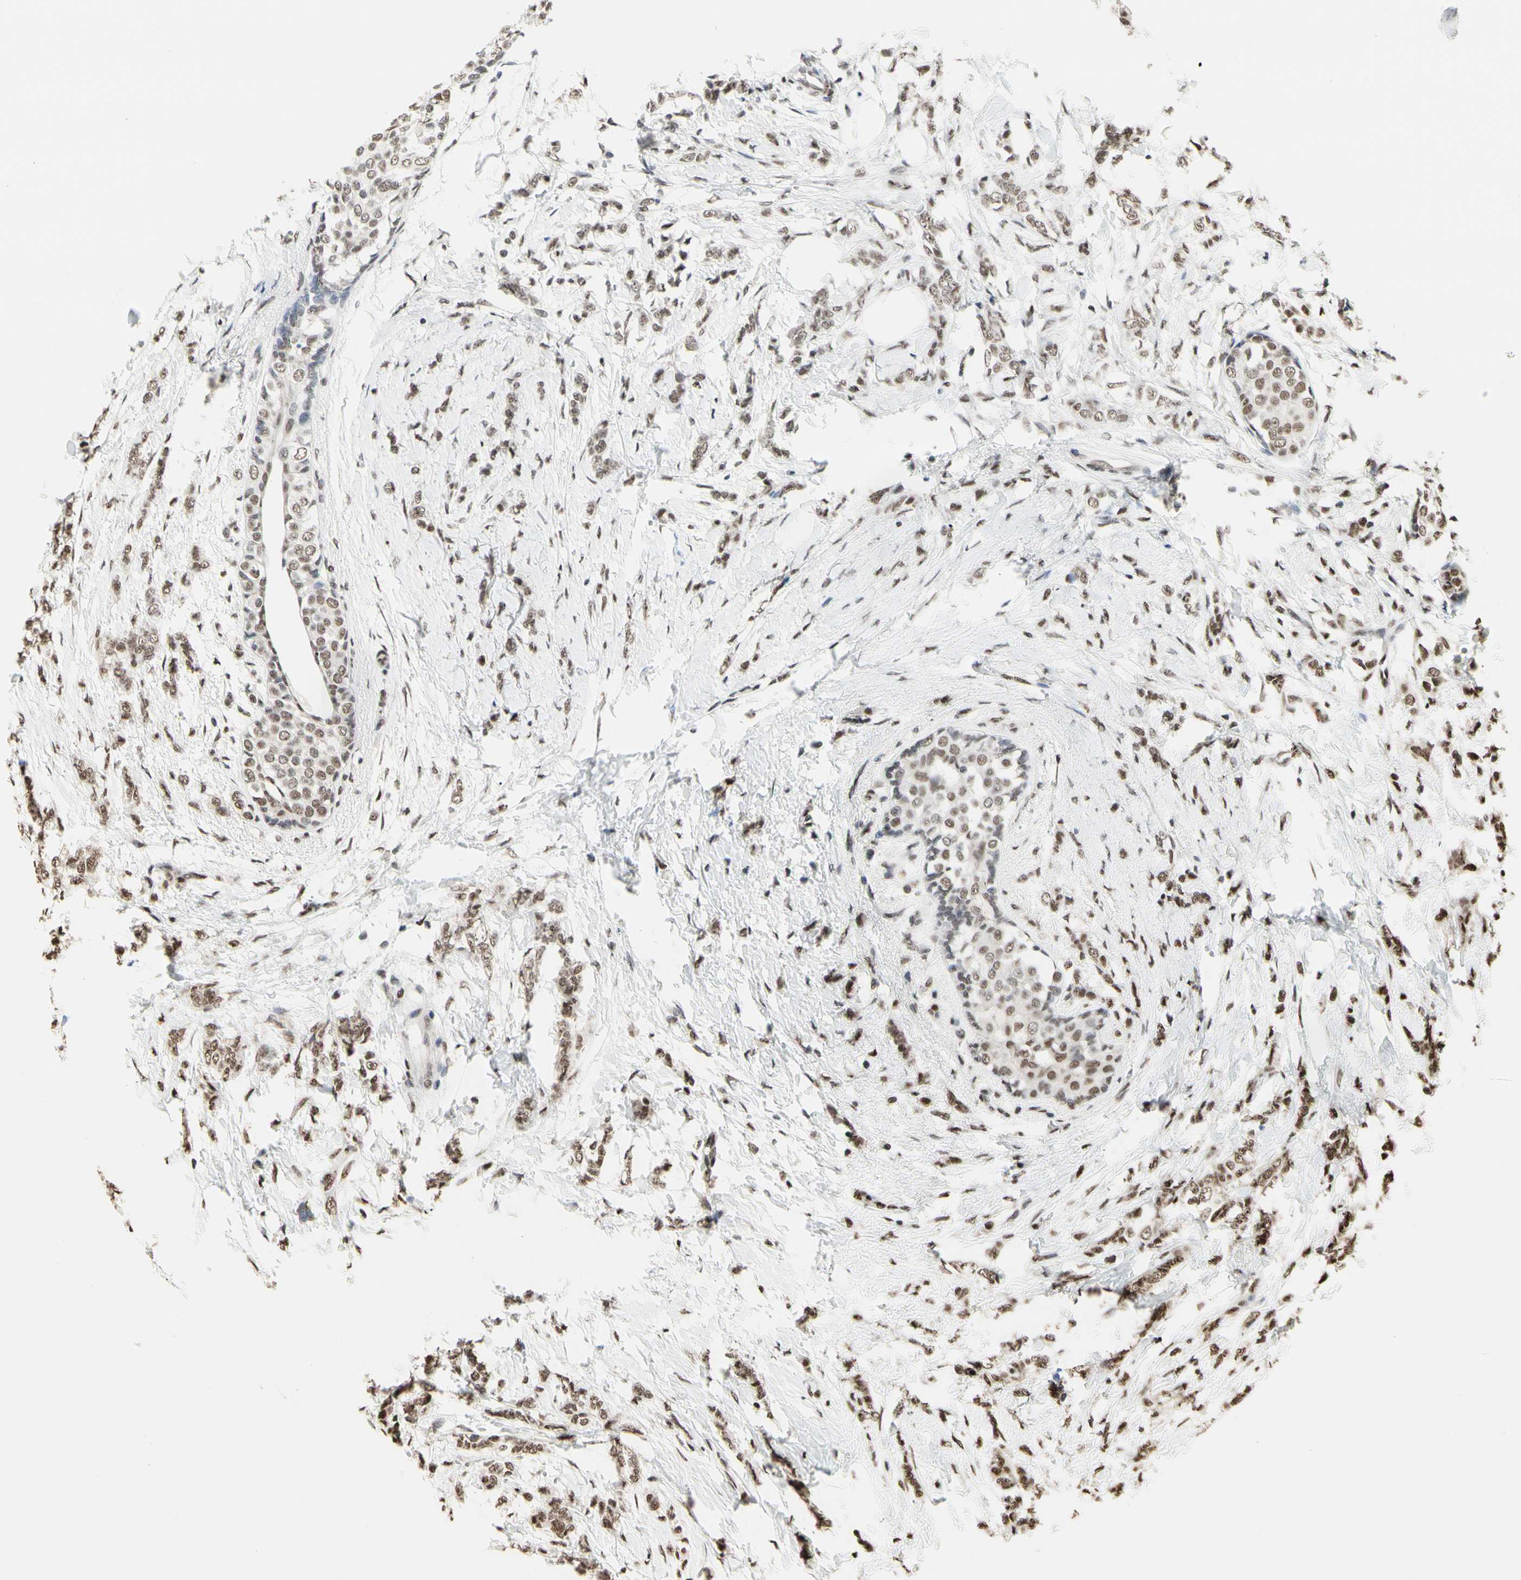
{"staining": {"intensity": "moderate", "quantity": ">75%", "location": "nuclear"}, "tissue": "breast cancer", "cell_type": "Tumor cells", "image_type": "cancer", "snomed": [{"axis": "morphology", "description": "Lobular carcinoma, in situ"}, {"axis": "morphology", "description": "Lobular carcinoma"}, {"axis": "topography", "description": "Breast"}], "caption": "Immunohistochemistry (IHC) of breast lobular carcinoma in situ displays medium levels of moderate nuclear expression in about >75% of tumor cells.", "gene": "HNRNPK", "patient": {"sex": "female", "age": 41}}